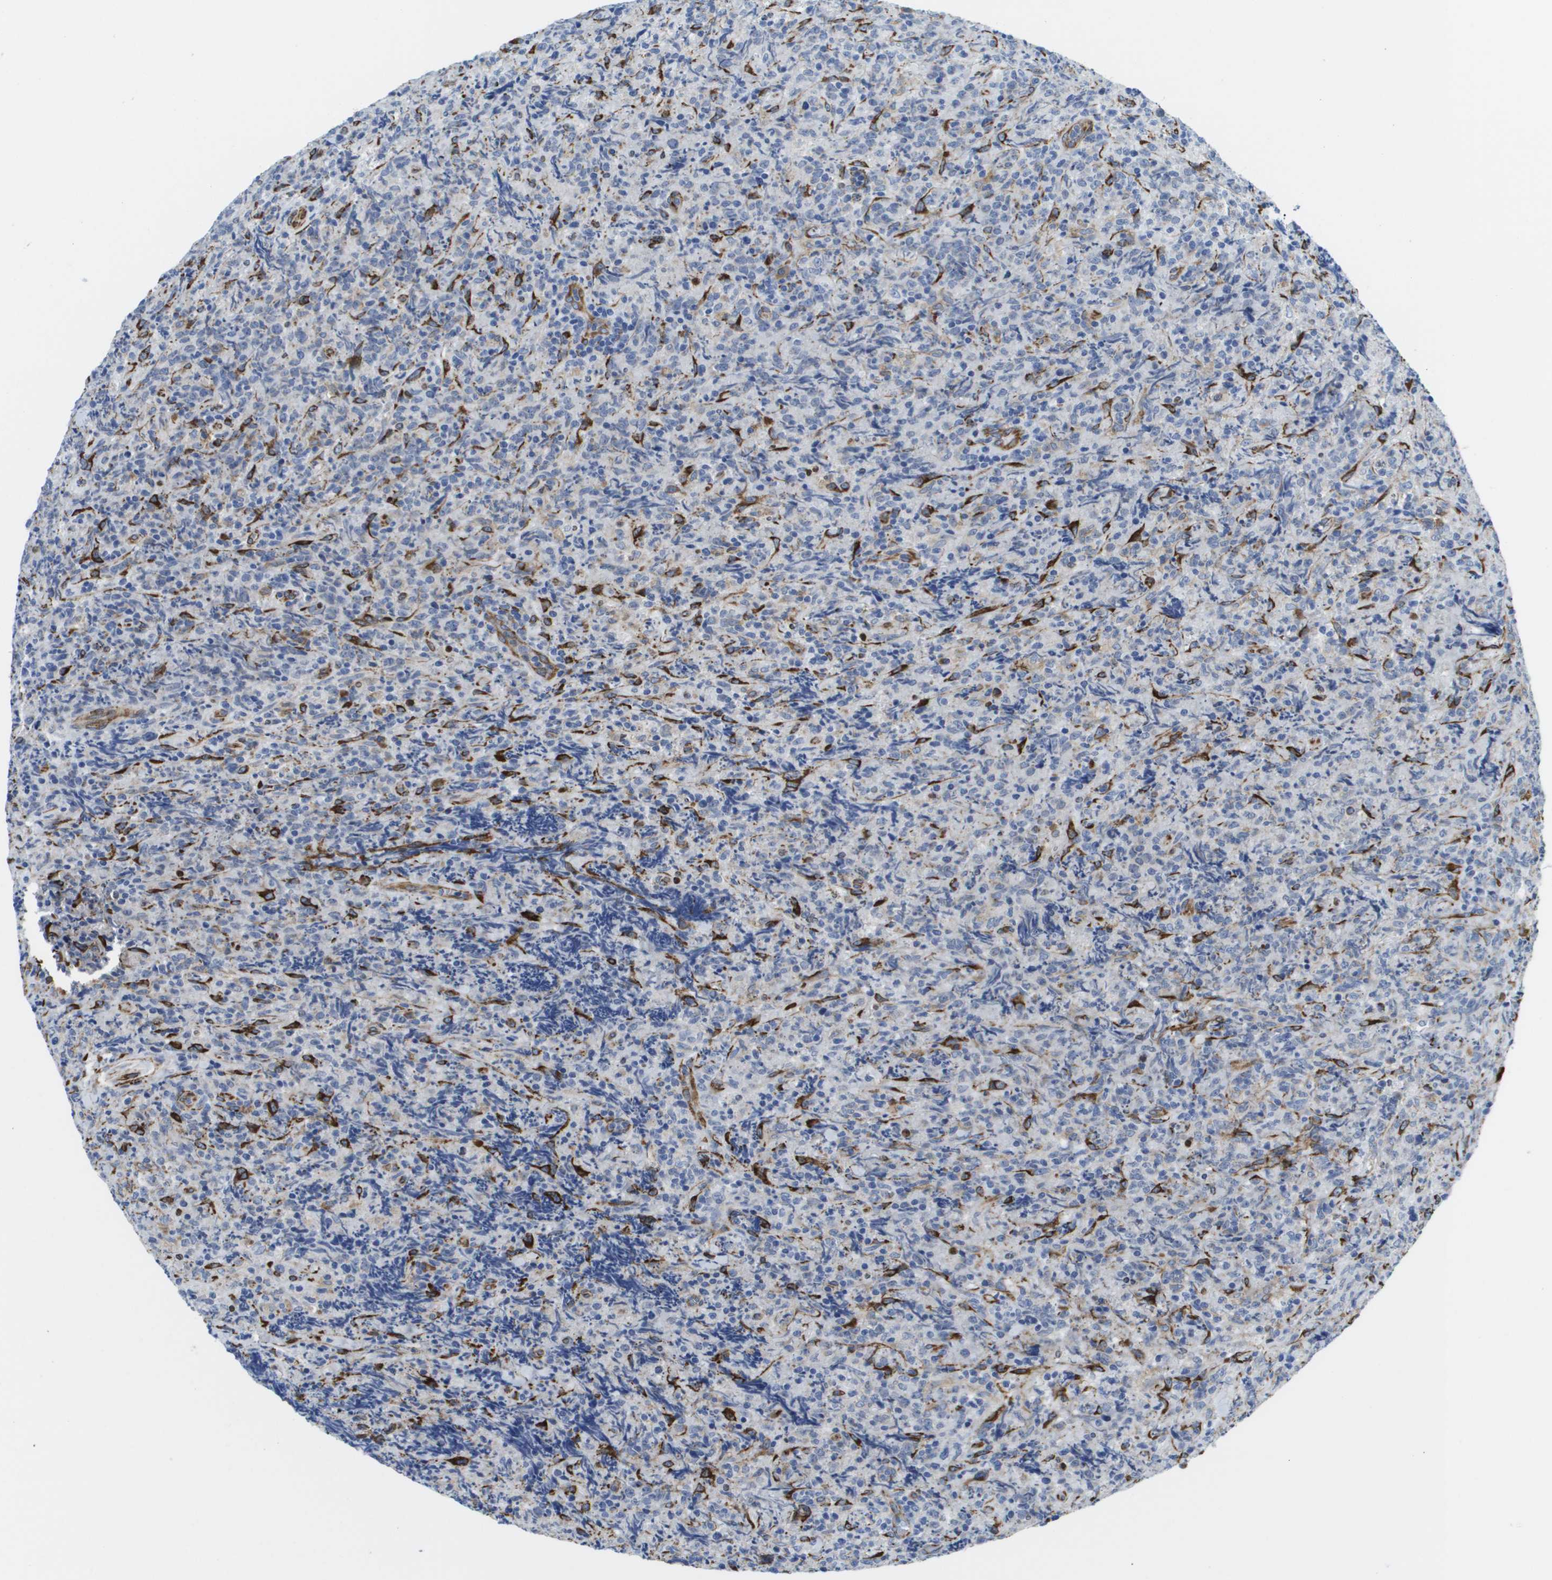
{"staining": {"intensity": "negative", "quantity": "none", "location": "none"}, "tissue": "lymphoma", "cell_type": "Tumor cells", "image_type": "cancer", "snomed": [{"axis": "morphology", "description": "Malignant lymphoma, non-Hodgkin's type, High grade"}, {"axis": "topography", "description": "Tonsil"}], "caption": "DAB immunohistochemical staining of high-grade malignant lymphoma, non-Hodgkin's type shows no significant positivity in tumor cells.", "gene": "ST3GAL2", "patient": {"sex": "female", "age": 36}}